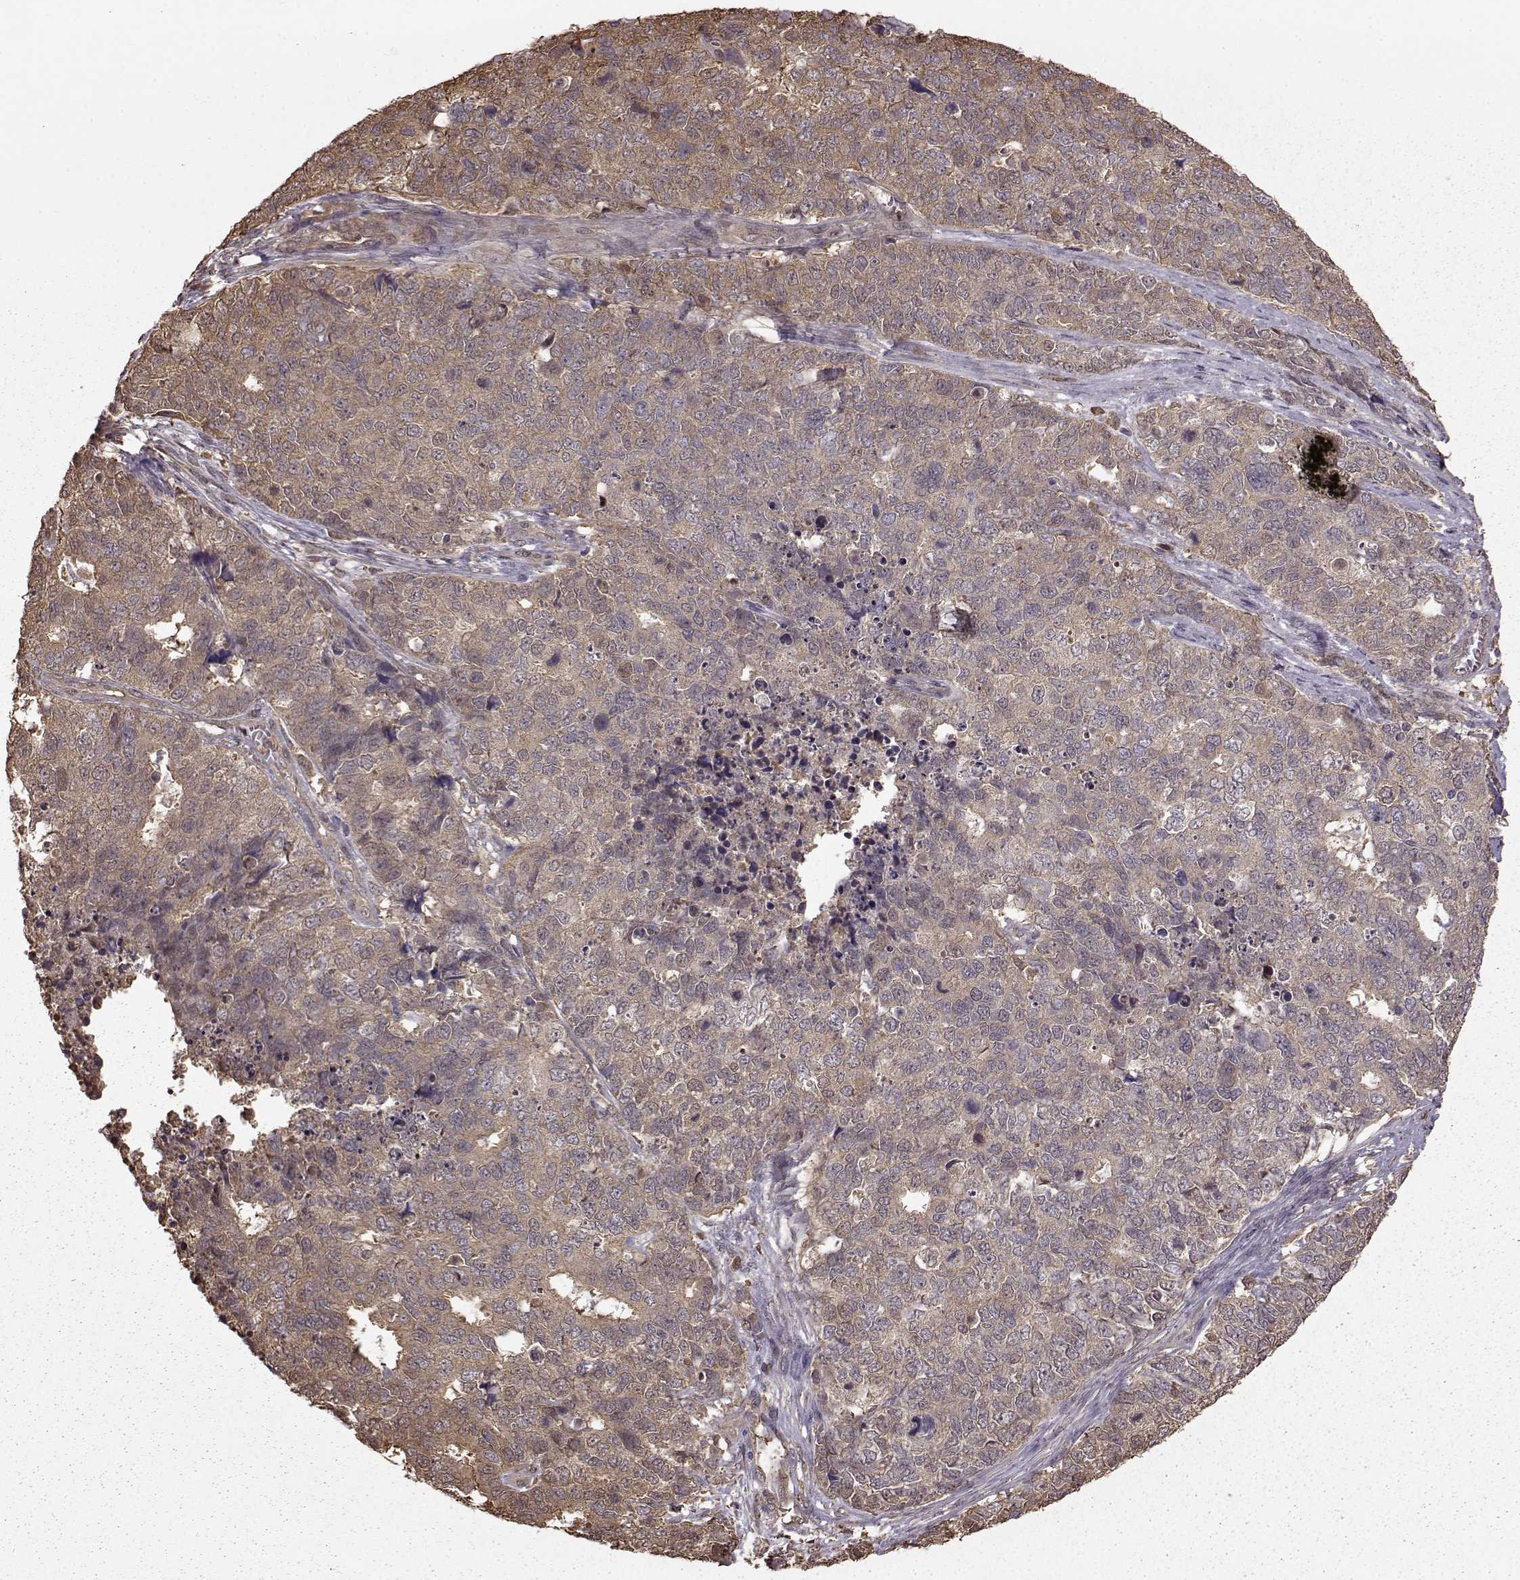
{"staining": {"intensity": "moderate", "quantity": "25%-75%", "location": "cytoplasmic/membranous"}, "tissue": "cervical cancer", "cell_type": "Tumor cells", "image_type": "cancer", "snomed": [{"axis": "morphology", "description": "Squamous cell carcinoma, NOS"}, {"axis": "topography", "description": "Cervix"}], "caption": "Cervical cancer tissue exhibits moderate cytoplasmic/membranous positivity in approximately 25%-75% of tumor cells, visualized by immunohistochemistry.", "gene": "NME1-NME2", "patient": {"sex": "female", "age": 63}}